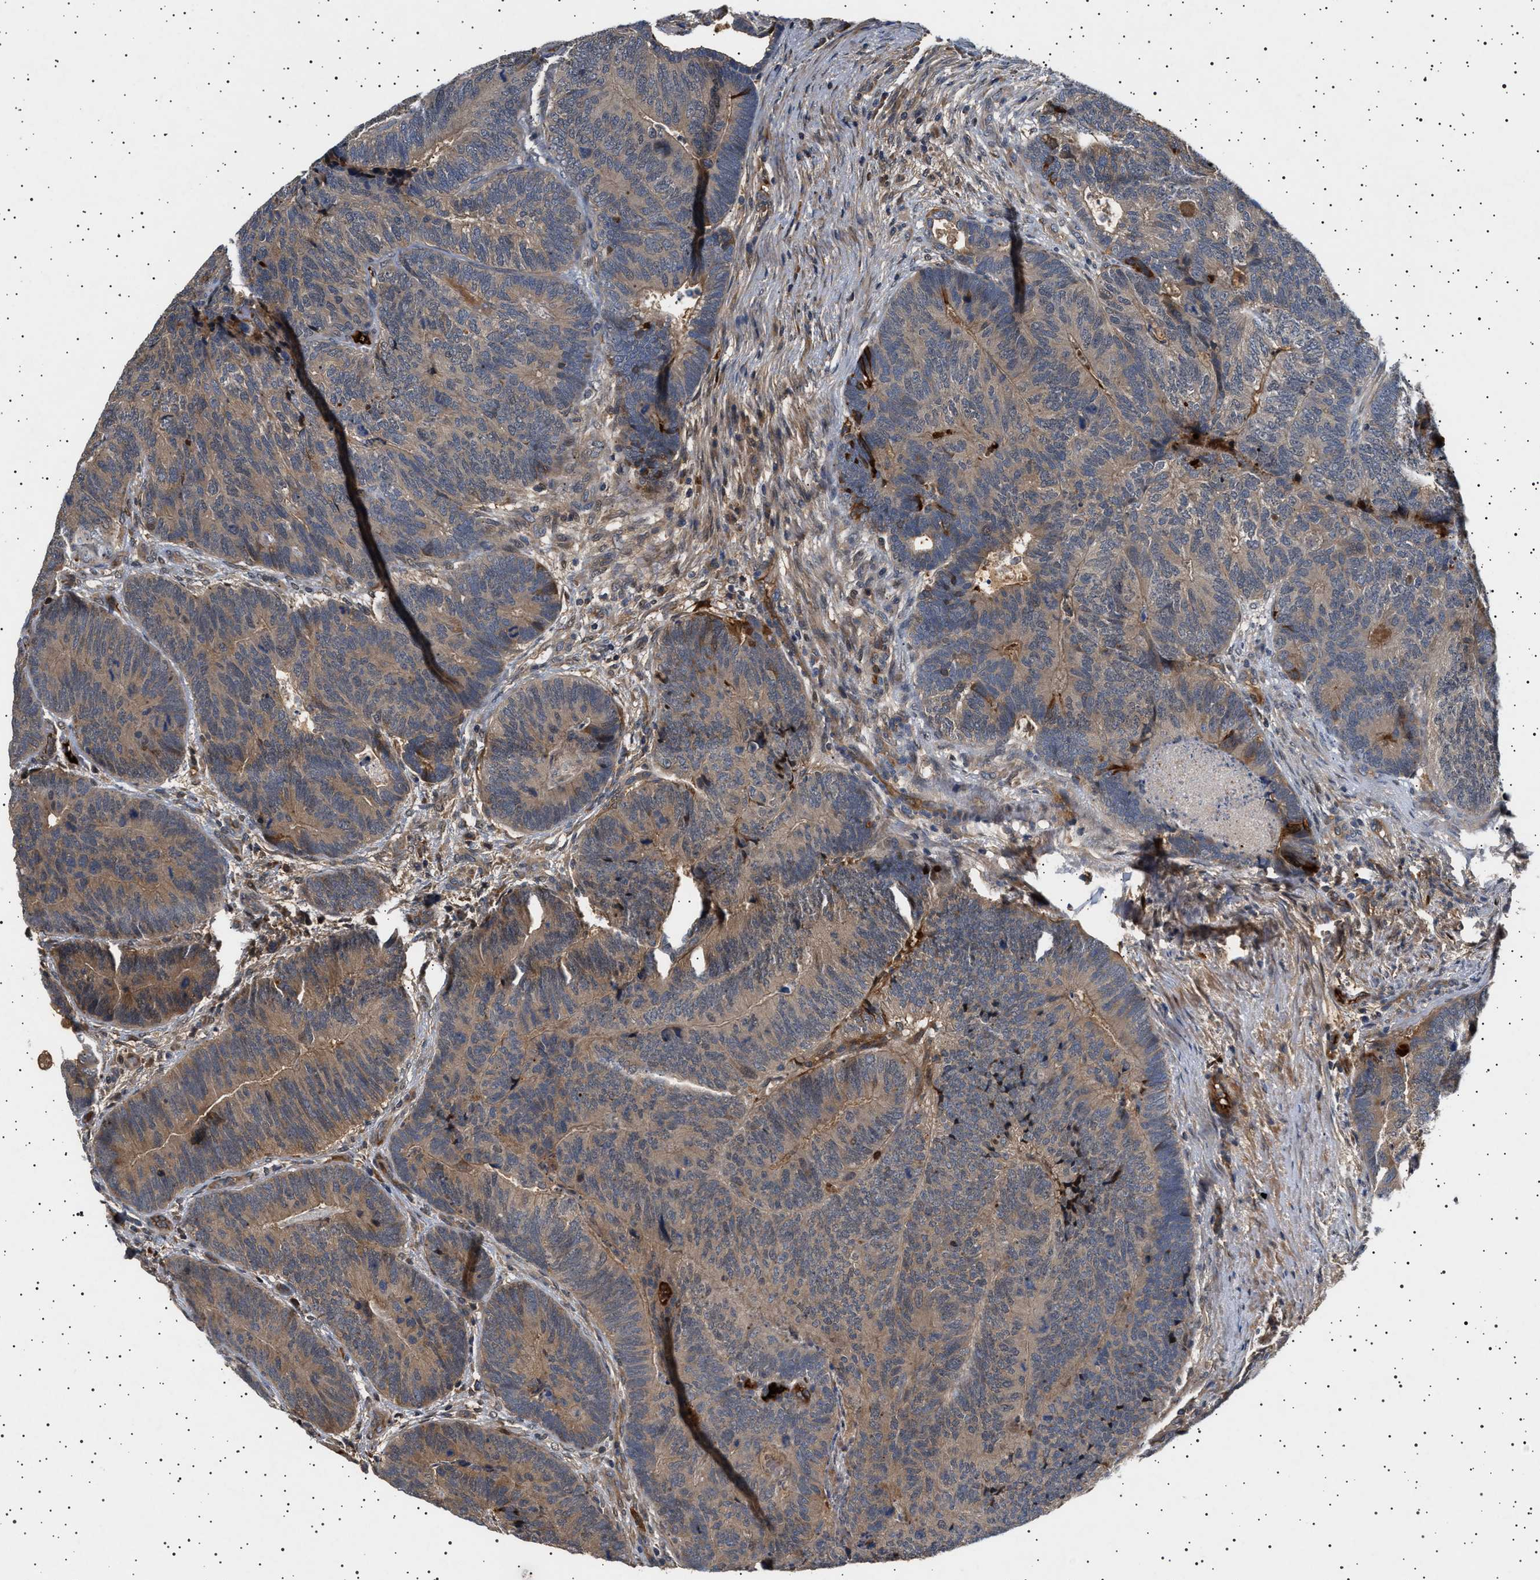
{"staining": {"intensity": "weak", "quantity": "25%-75%", "location": "cytoplasmic/membranous"}, "tissue": "colorectal cancer", "cell_type": "Tumor cells", "image_type": "cancer", "snomed": [{"axis": "morphology", "description": "Adenocarcinoma, NOS"}, {"axis": "topography", "description": "Colon"}], "caption": "Colorectal cancer tissue exhibits weak cytoplasmic/membranous positivity in approximately 25%-75% of tumor cells The staining was performed using DAB to visualize the protein expression in brown, while the nuclei were stained in blue with hematoxylin (Magnification: 20x).", "gene": "FICD", "patient": {"sex": "female", "age": 67}}